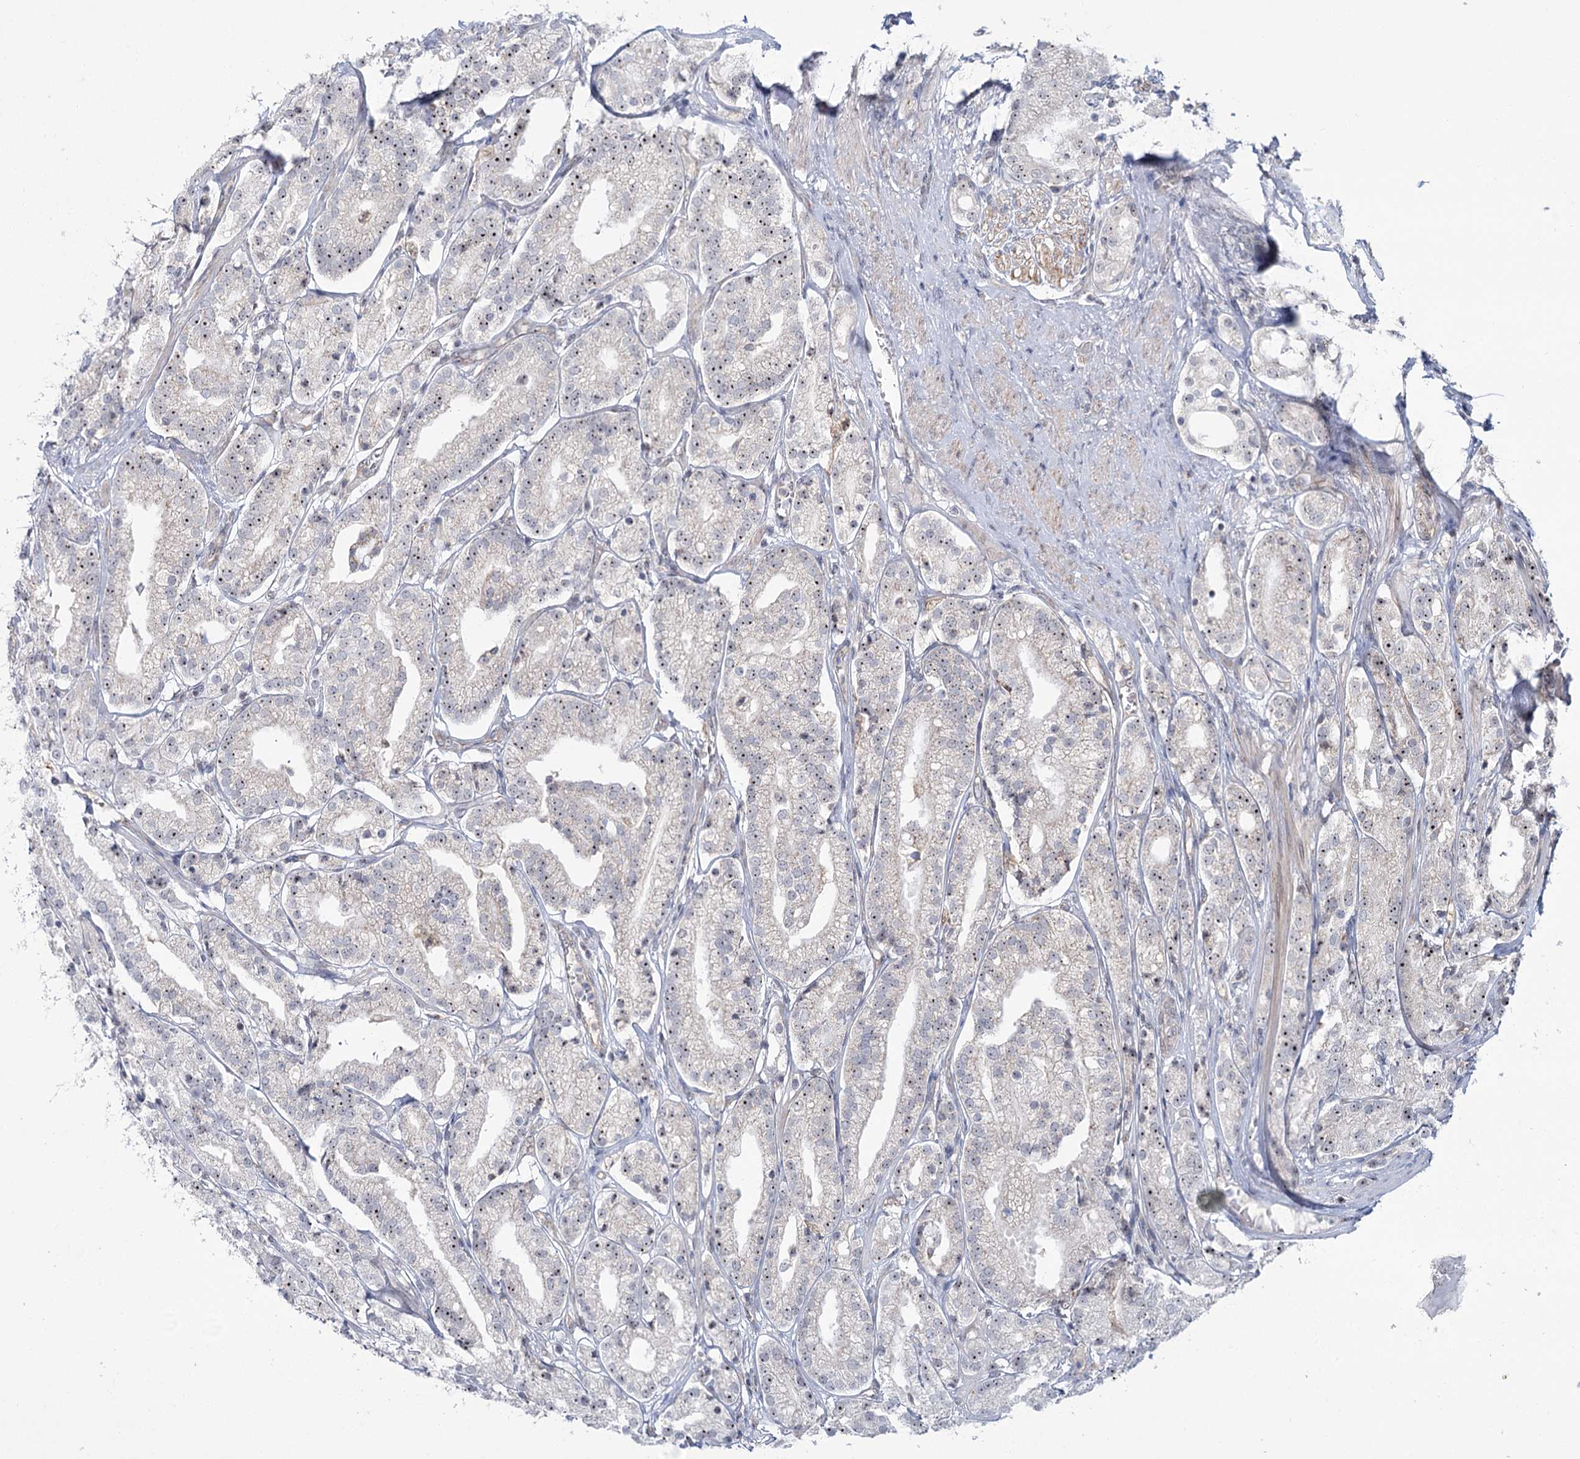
{"staining": {"intensity": "moderate", "quantity": ">75%", "location": "nuclear"}, "tissue": "prostate cancer", "cell_type": "Tumor cells", "image_type": "cancer", "snomed": [{"axis": "morphology", "description": "Adenocarcinoma, High grade"}, {"axis": "topography", "description": "Prostate"}], "caption": "Immunohistochemistry (IHC) staining of prostate cancer, which reveals medium levels of moderate nuclear positivity in about >75% of tumor cells indicating moderate nuclear protein positivity. The staining was performed using DAB (3,3'-diaminobenzidine) (brown) for protein detection and nuclei were counterstained in hematoxylin (blue).", "gene": "STEEP1", "patient": {"sex": "male", "age": 69}}